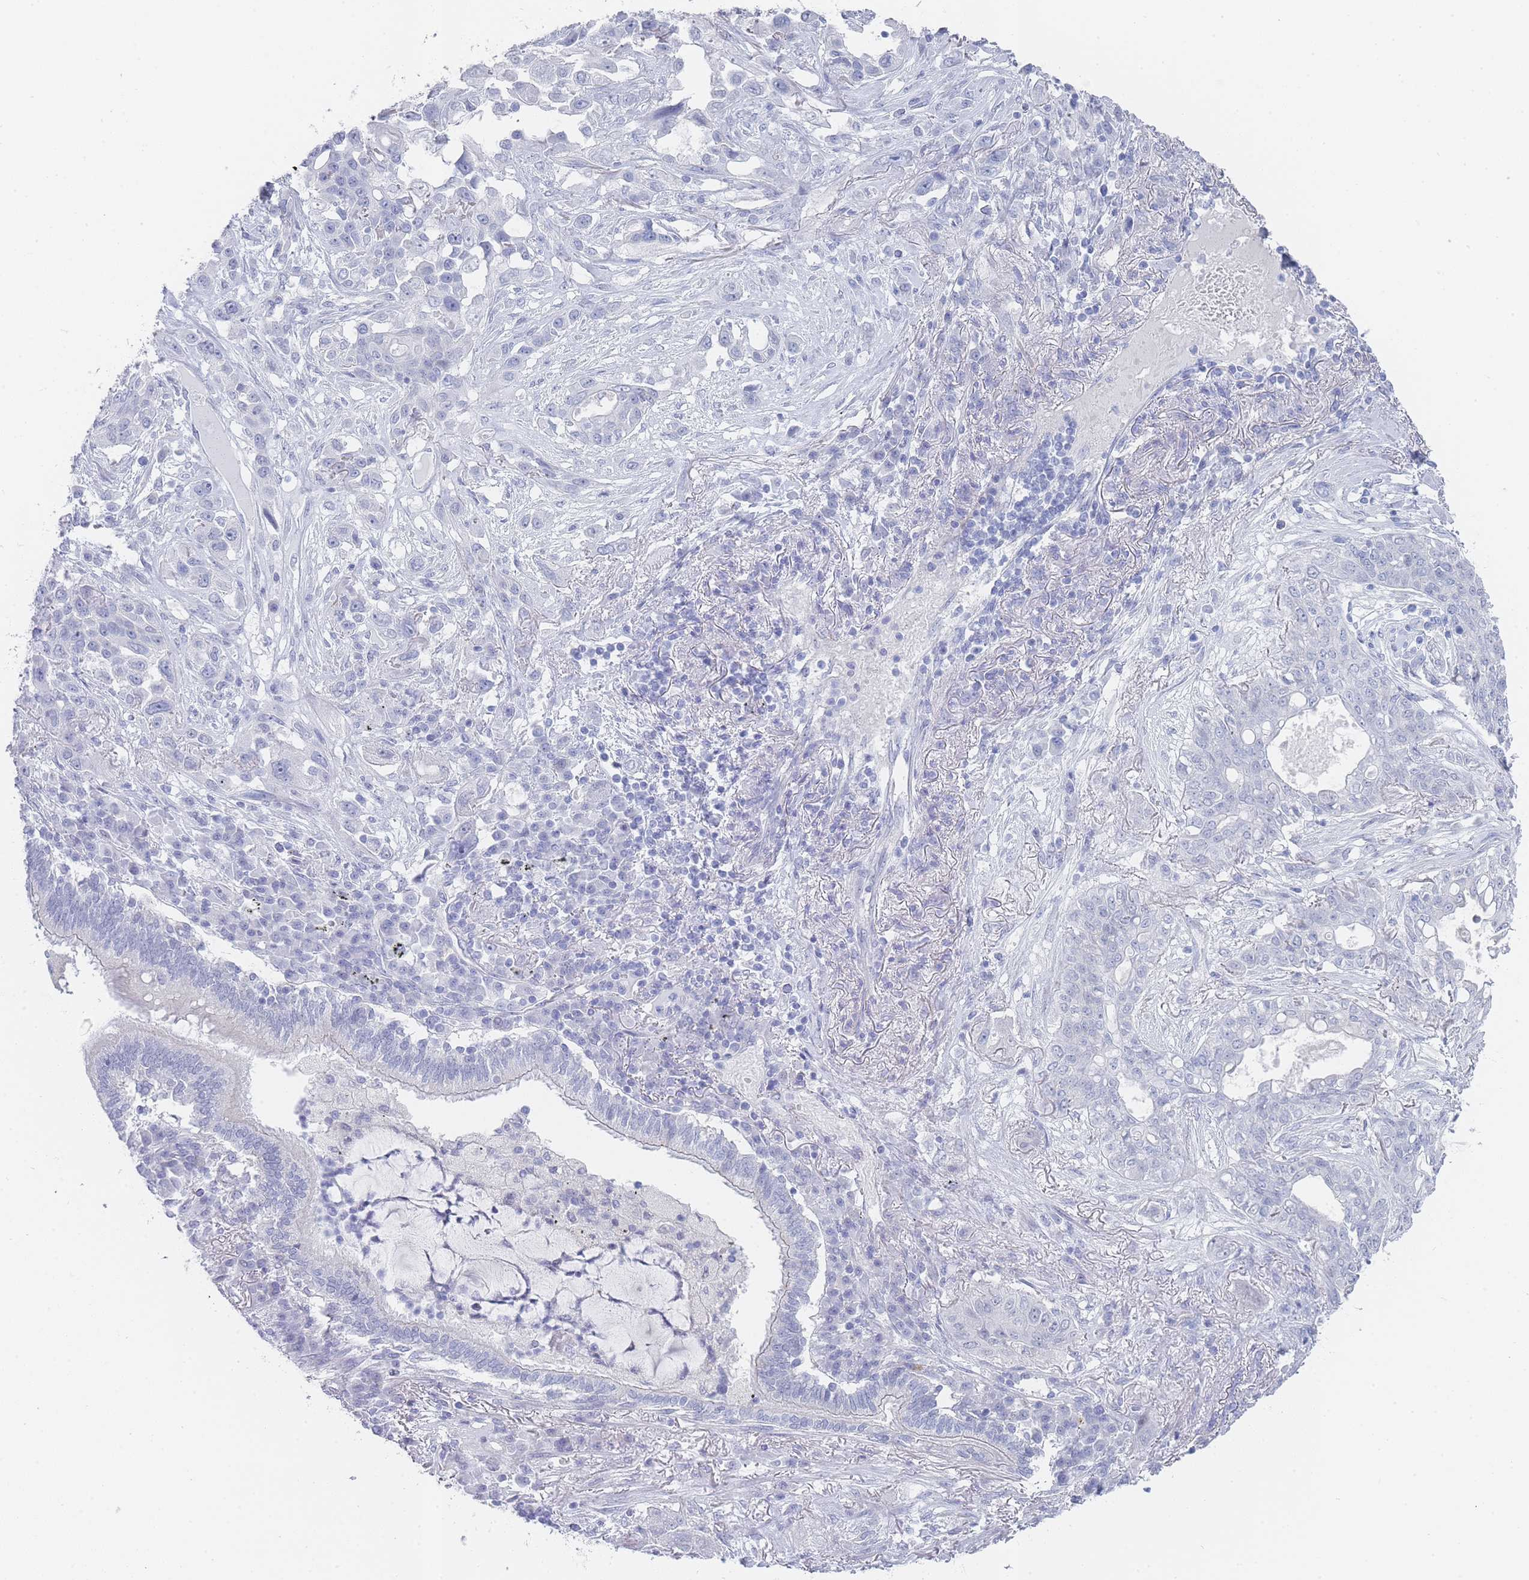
{"staining": {"intensity": "negative", "quantity": "none", "location": "none"}, "tissue": "lung cancer", "cell_type": "Tumor cells", "image_type": "cancer", "snomed": [{"axis": "morphology", "description": "Squamous cell carcinoma, NOS"}, {"axis": "topography", "description": "Lung"}], "caption": "Lung squamous cell carcinoma was stained to show a protein in brown. There is no significant expression in tumor cells. (Stains: DAB IHC with hematoxylin counter stain, Microscopy: brightfield microscopy at high magnification).", "gene": "IMPG1", "patient": {"sex": "female", "age": 70}}